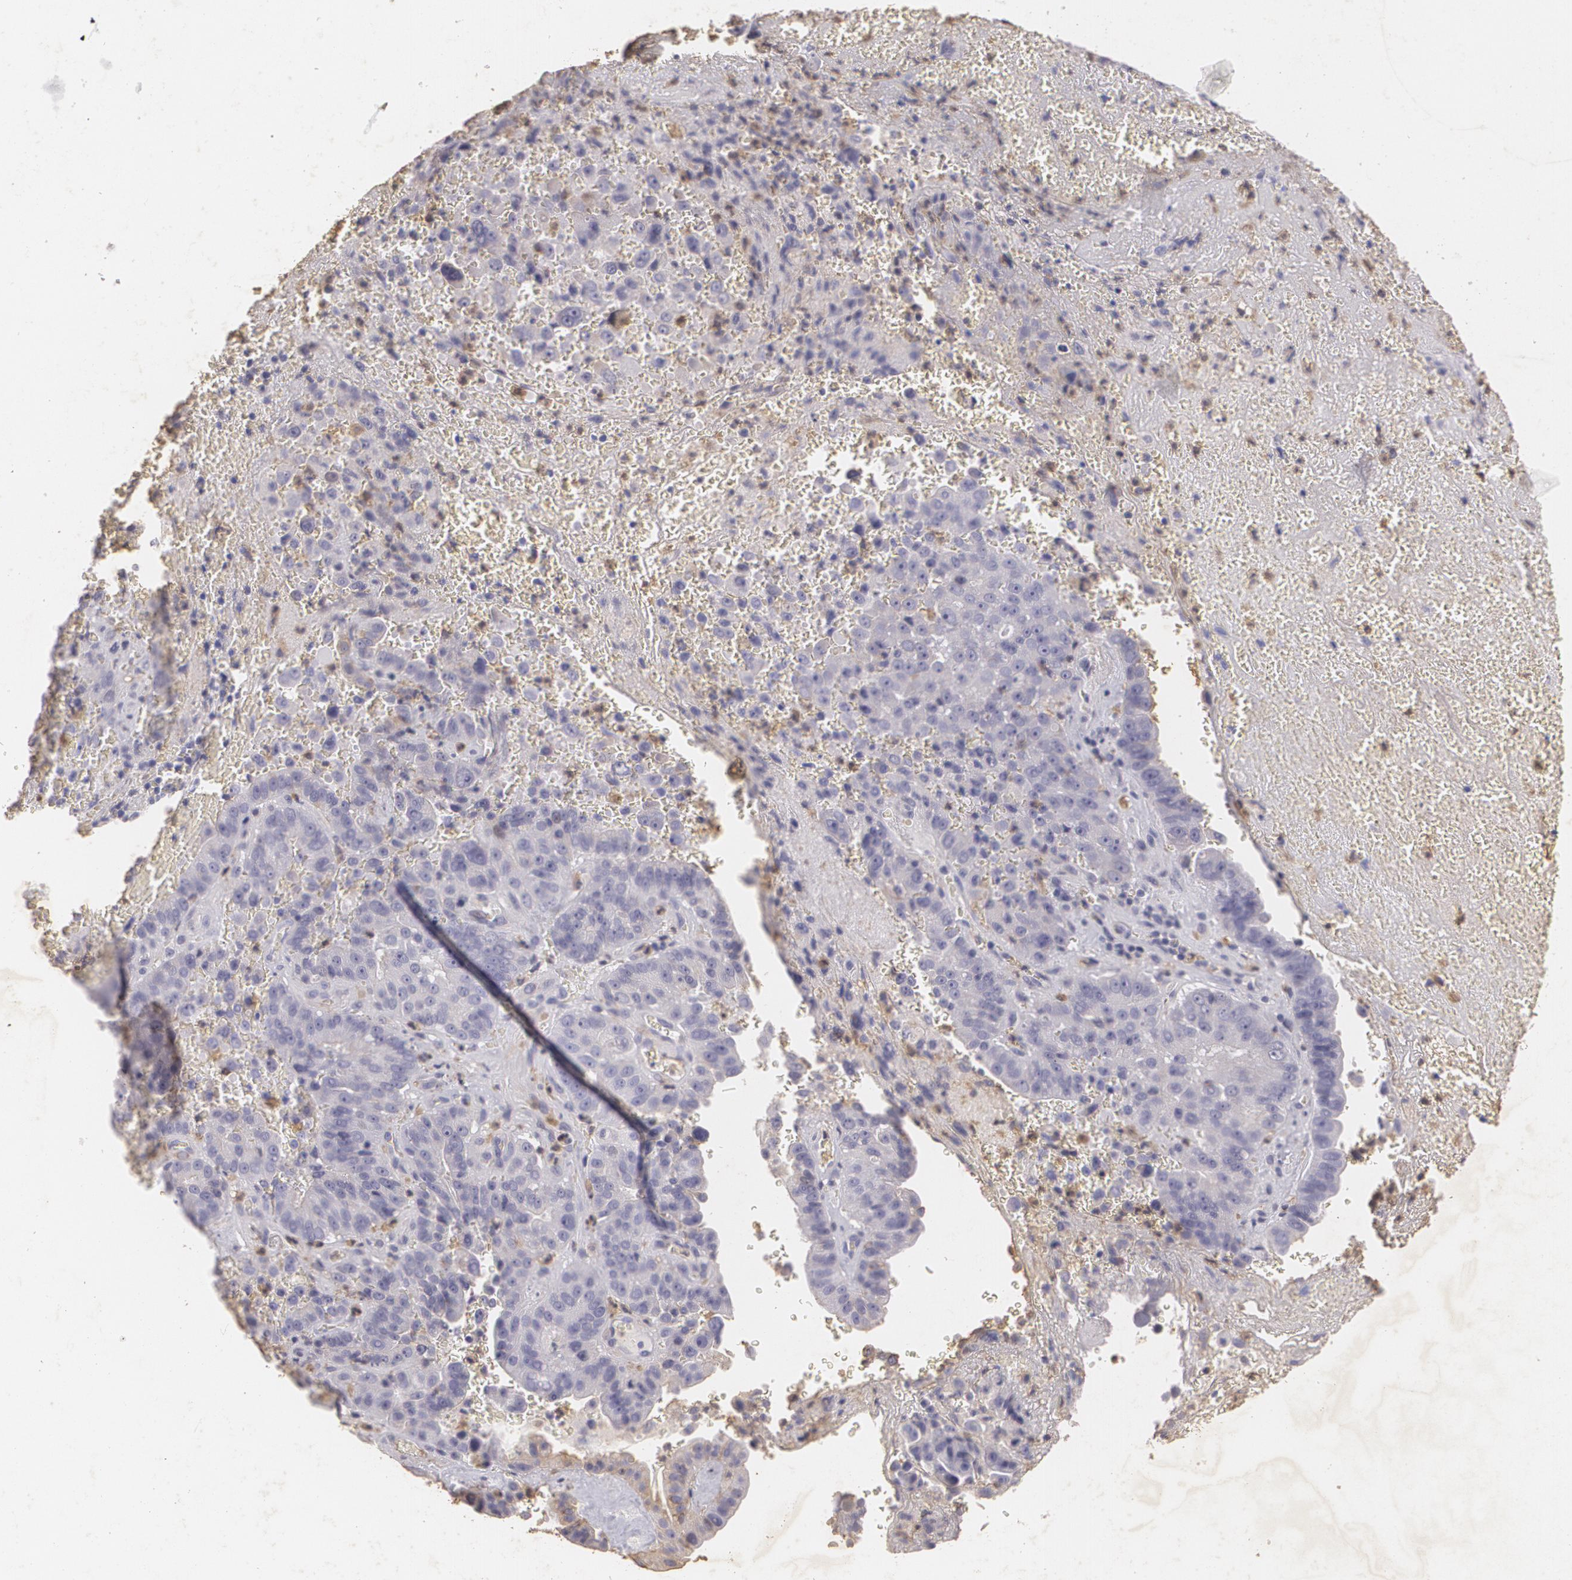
{"staining": {"intensity": "negative", "quantity": "none", "location": "none"}, "tissue": "liver cancer", "cell_type": "Tumor cells", "image_type": "cancer", "snomed": [{"axis": "morphology", "description": "Cholangiocarcinoma"}, {"axis": "topography", "description": "Liver"}], "caption": "Tumor cells show no significant positivity in liver cholangiocarcinoma. (Immunohistochemistry, brightfield microscopy, high magnification).", "gene": "KCNA4", "patient": {"sex": "female", "age": 79}}